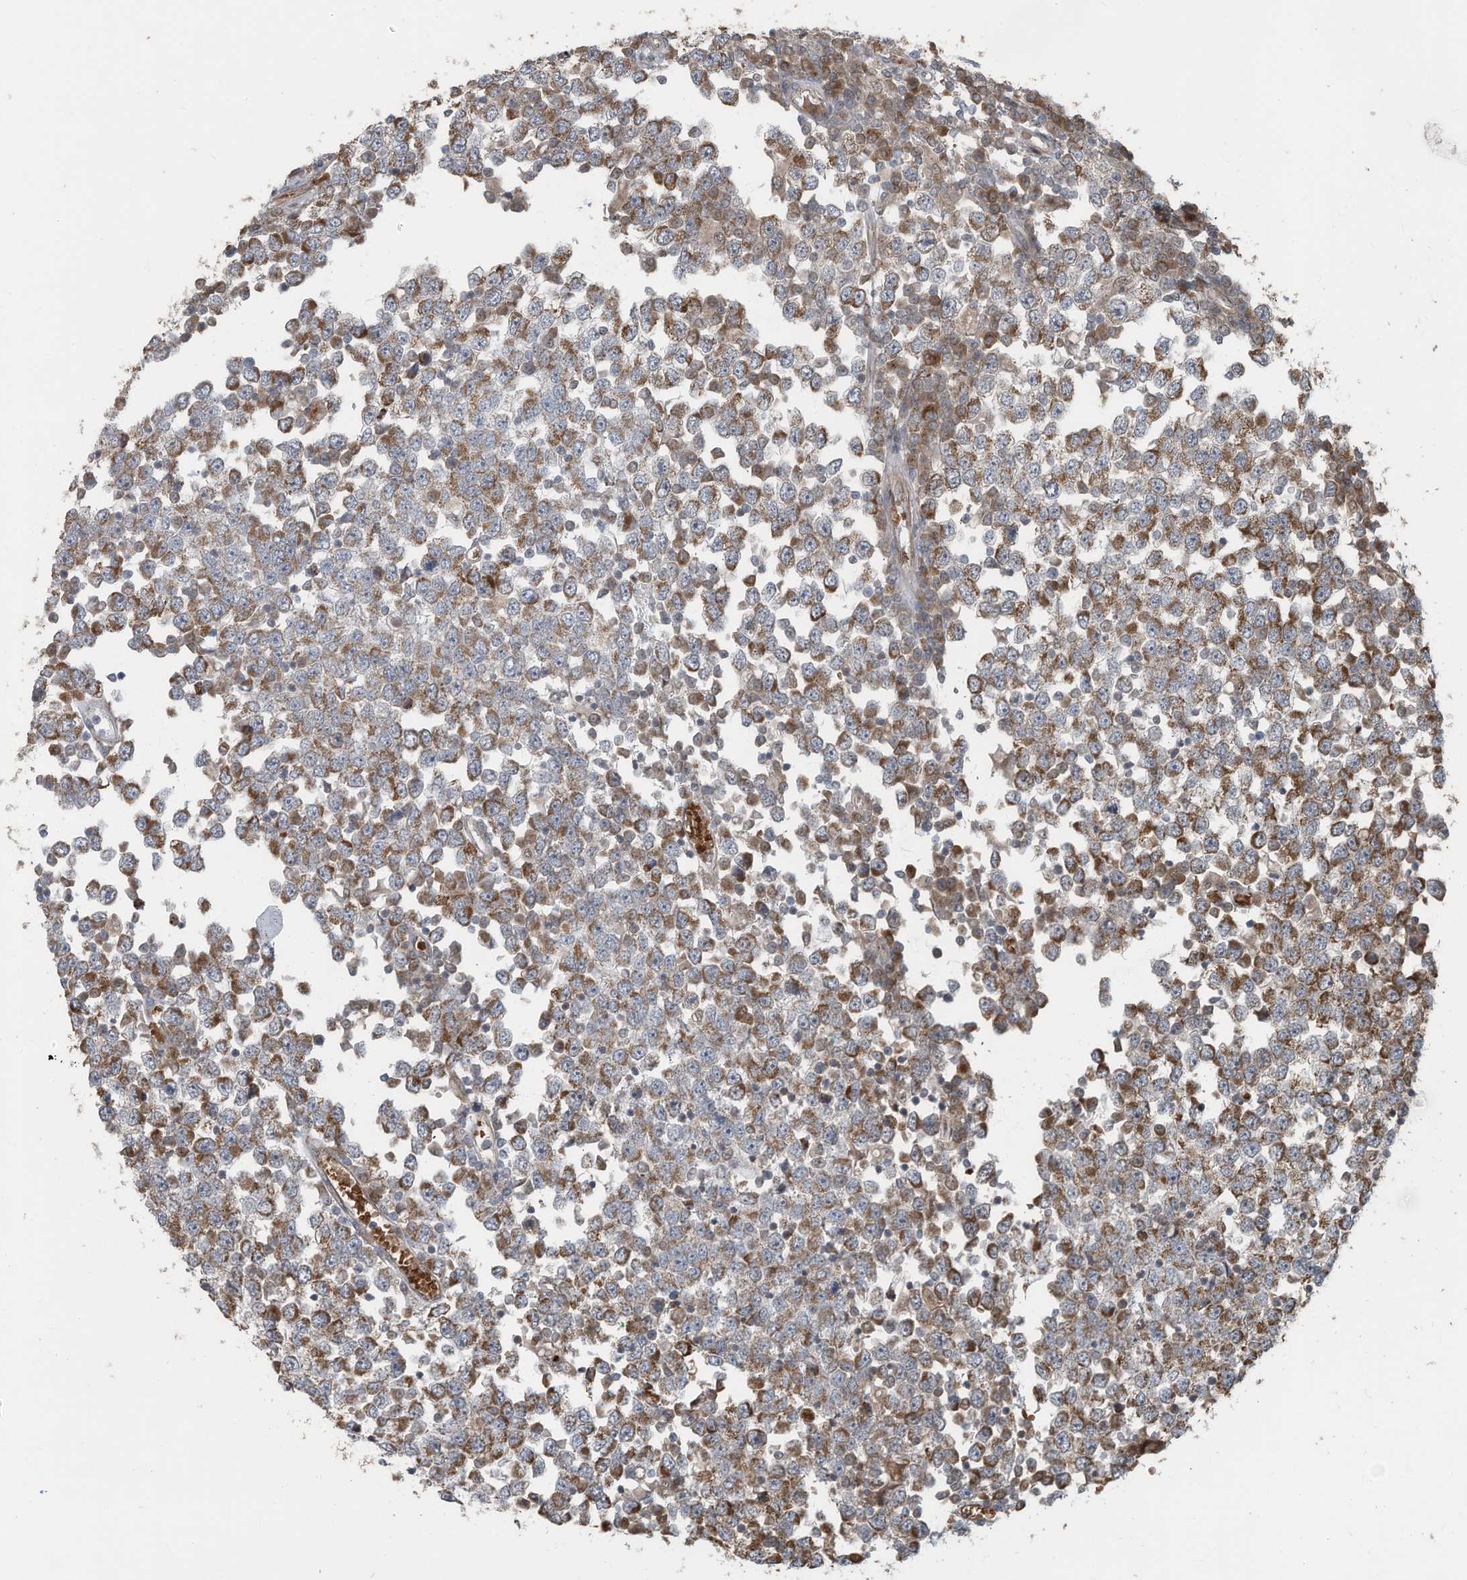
{"staining": {"intensity": "moderate", "quantity": ">75%", "location": "cytoplasmic/membranous"}, "tissue": "testis cancer", "cell_type": "Tumor cells", "image_type": "cancer", "snomed": [{"axis": "morphology", "description": "Seminoma, NOS"}, {"axis": "topography", "description": "Testis"}], "caption": "Brown immunohistochemical staining in human testis cancer (seminoma) demonstrates moderate cytoplasmic/membranous expression in approximately >75% of tumor cells. The protein of interest is stained brown, and the nuclei are stained in blue (DAB IHC with brightfield microscopy, high magnification).", "gene": "ERI2", "patient": {"sex": "male", "age": 65}}